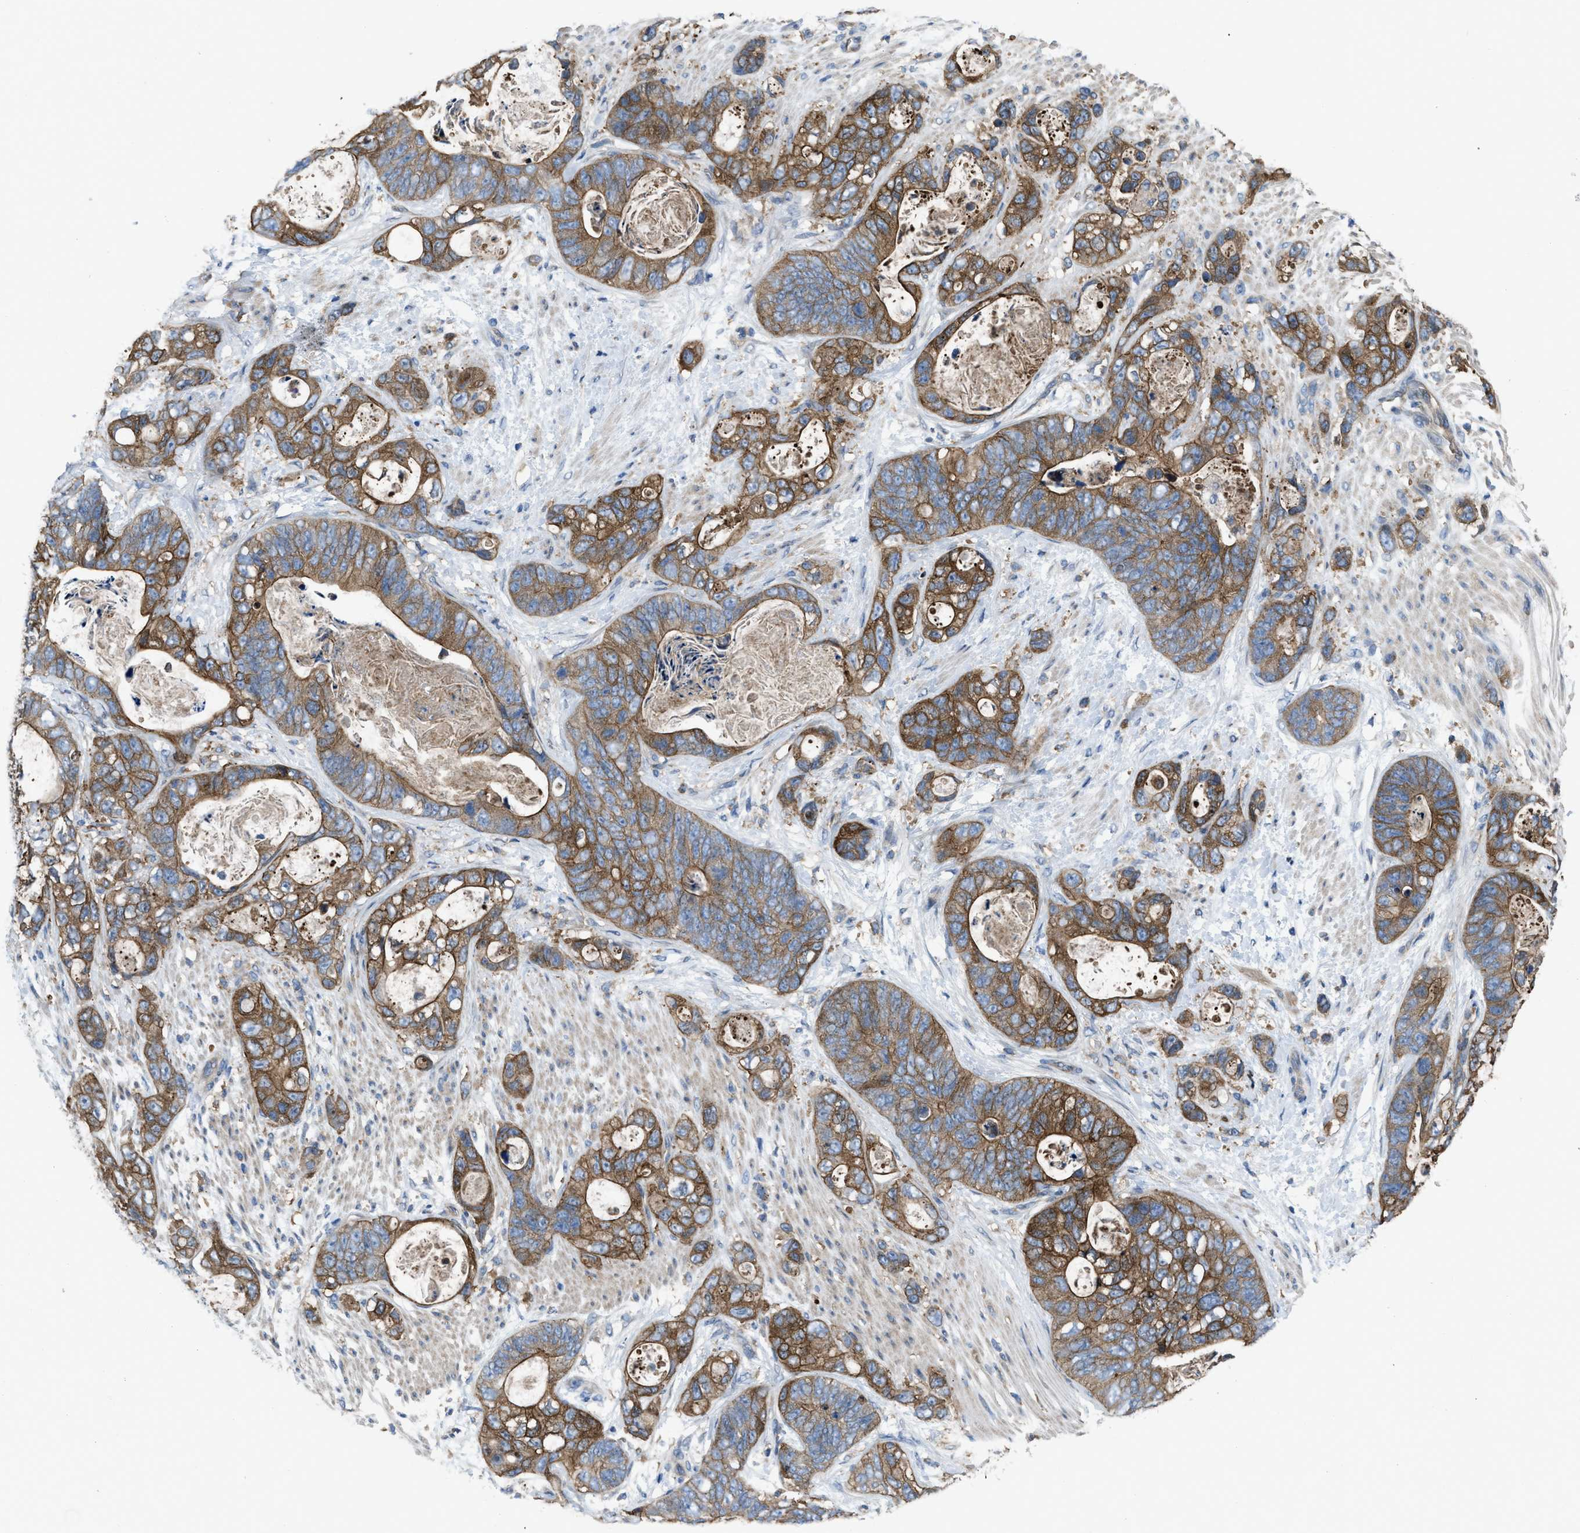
{"staining": {"intensity": "moderate", "quantity": ">75%", "location": "cytoplasmic/membranous"}, "tissue": "stomach cancer", "cell_type": "Tumor cells", "image_type": "cancer", "snomed": [{"axis": "morphology", "description": "Normal tissue, NOS"}, {"axis": "morphology", "description": "Adenocarcinoma, NOS"}, {"axis": "topography", "description": "Stomach"}], "caption": "This micrograph demonstrates adenocarcinoma (stomach) stained with IHC to label a protein in brown. The cytoplasmic/membranous of tumor cells show moderate positivity for the protein. Nuclei are counter-stained blue.", "gene": "MYO18A", "patient": {"sex": "female", "age": 89}}